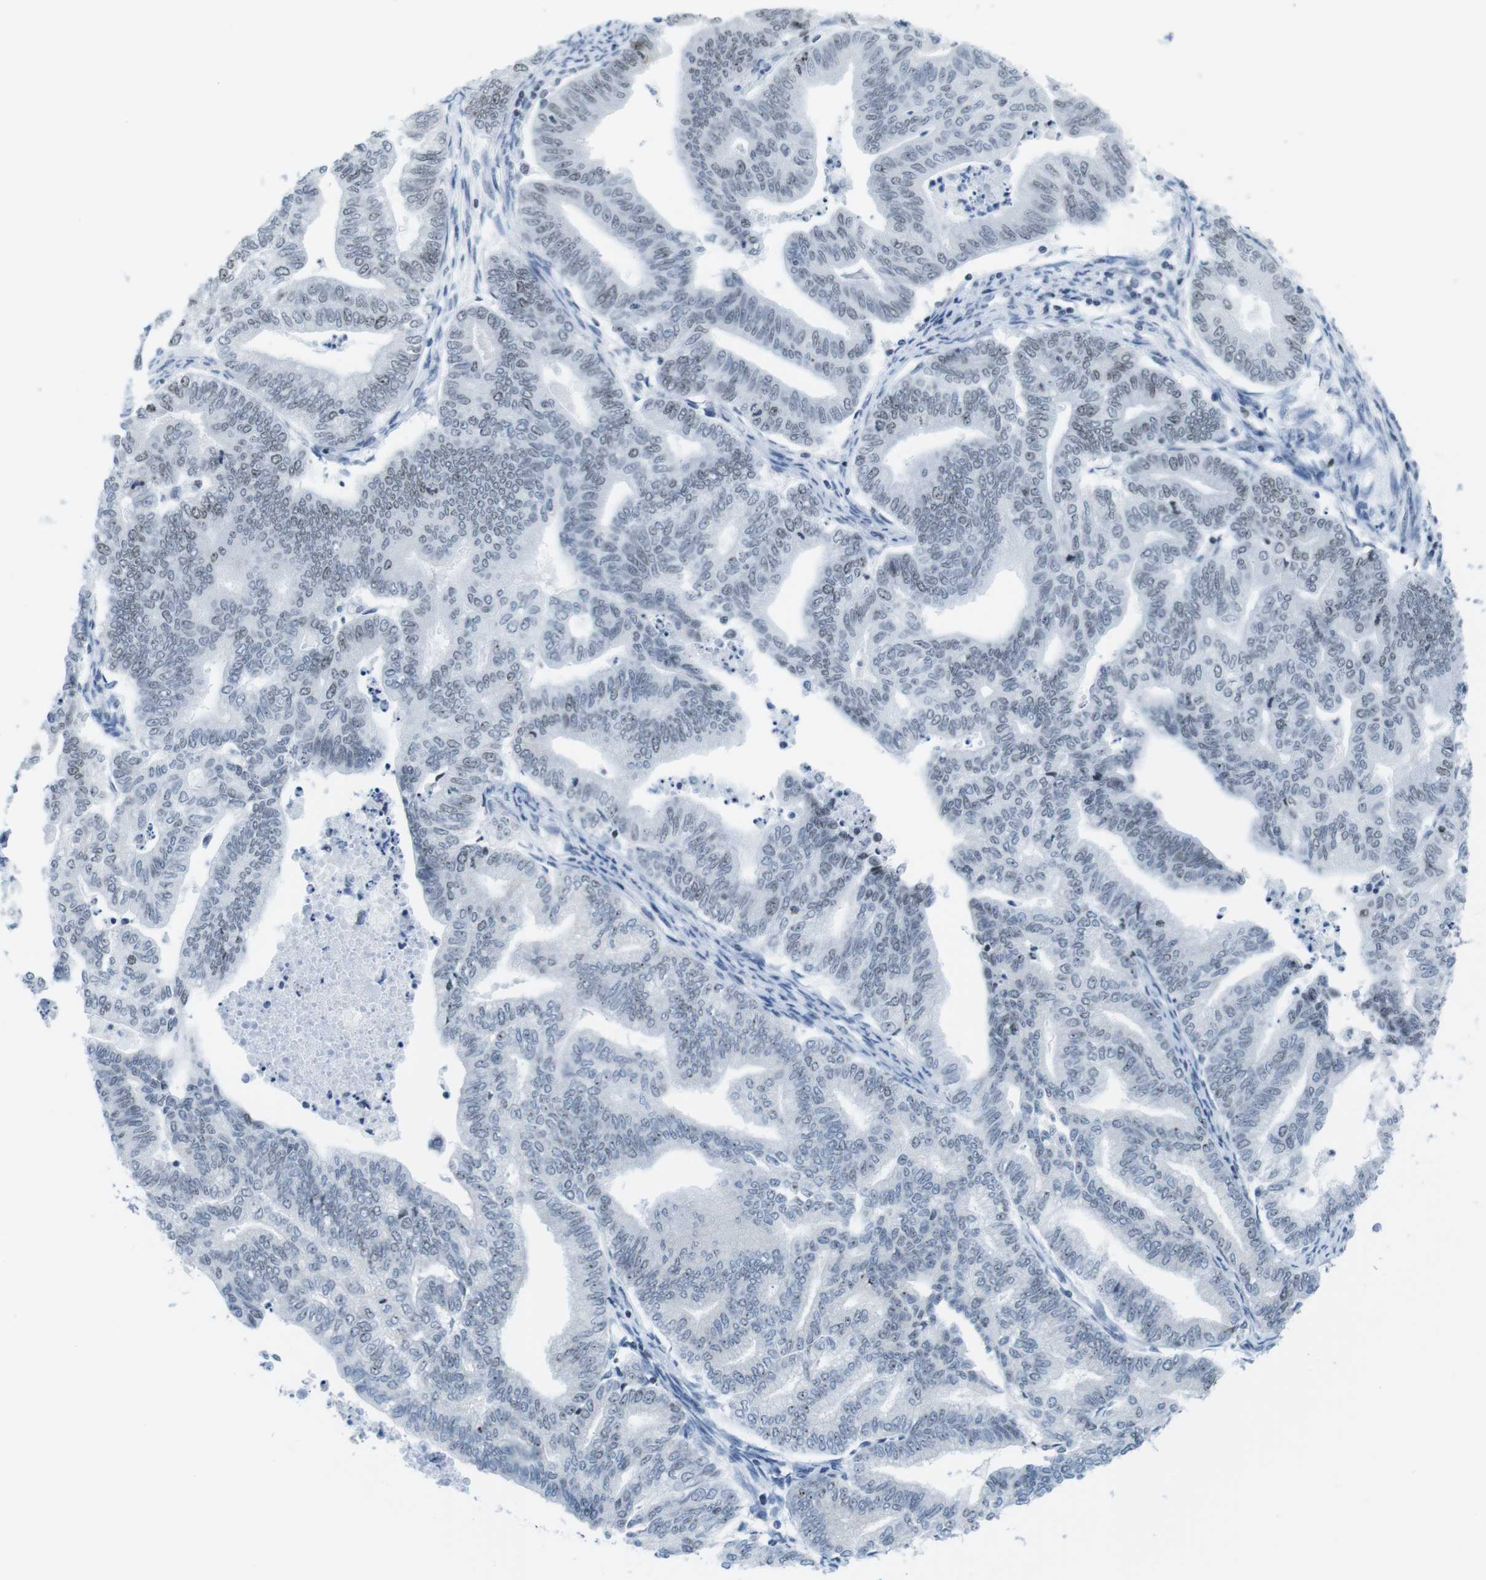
{"staining": {"intensity": "weak", "quantity": "25%-75%", "location": "nuclear"}, "tissue": "endometrial cancer", "cell_type": "Tumor cells", "image_type": "cancer", "snomed": [{"axis": "morphology", "description": "Adenocarcinoma, NOS"}, {"axis": "topography", "description": "Endometrium"}], "caption": "Immunohistochemical staining of human endometrial cancer (adenocarcinoma) shows low levels of weak nuclear expression in approximately 25%-75% of tumor cells. The staining was performed using DAB (3,3'-diaminobenzidine) to visualize the protein expression in brown, while the nuclei were stained in blue with hematoxylin (Magnification: 20x).", "gene": "NIFK", "patient": {"sex": "female", "age": 79}}